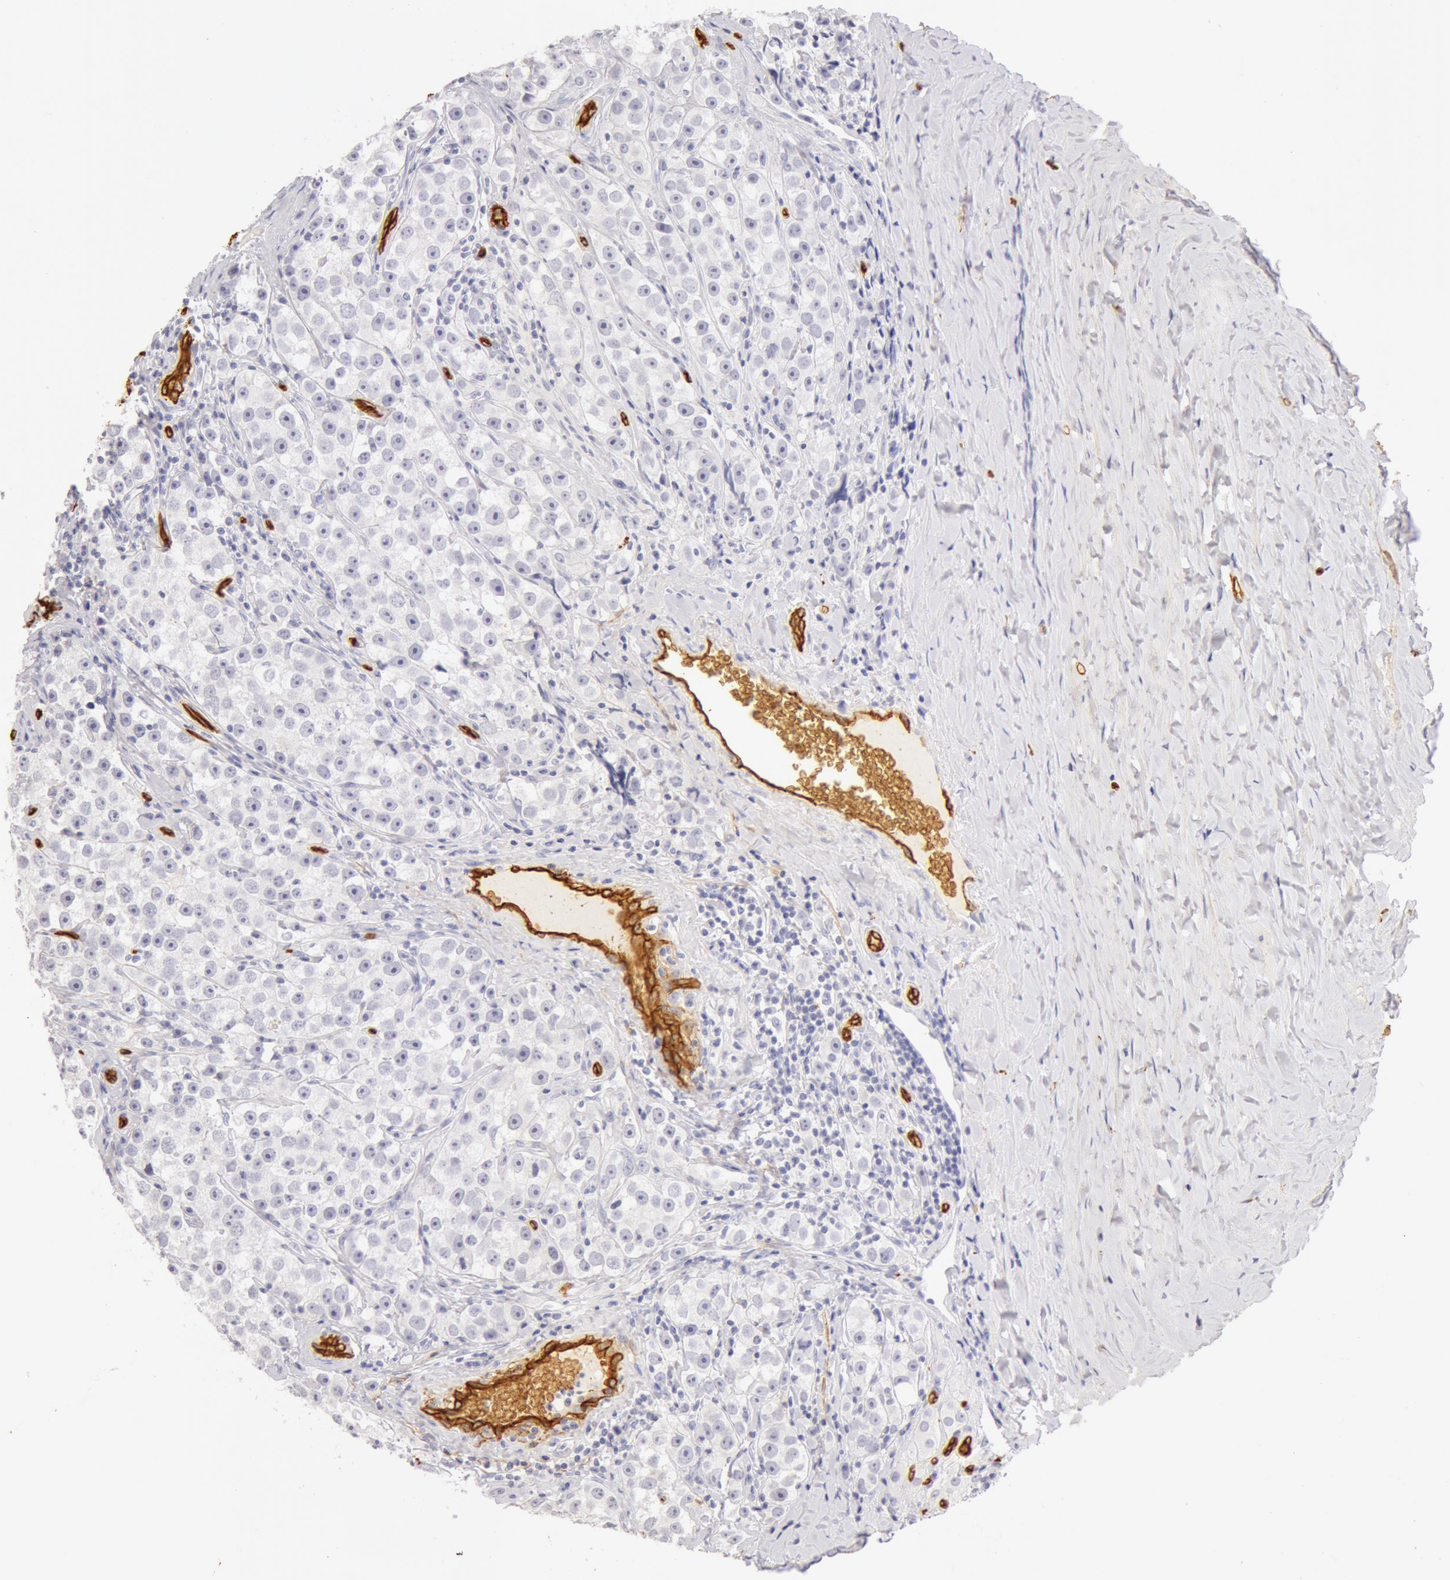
{"staining": {"intensity": "negative", "quantity": "none", "location": "none"}, "tissue": "testis cancer", "cell_type": "Tumor cells", "image_type": "cancer", "snomed": [{"axis": "morphology", "description": "Seminoma, NOS"}, {"axis": "topography", "description": "Testis"}], "caption": "This is a photomicrograph of IHC staining of seminoma (testis), which shows no positivity in tumor cells. The staining was performed using DAB (3,3'-diaminobenzidine) to visualize the protein expression in brown, while the nuclei were stained in blue with hematoxylin (Magnification: 20x).", "gene": "AQP1", "patient": {"sex": "male", "age": 32}}